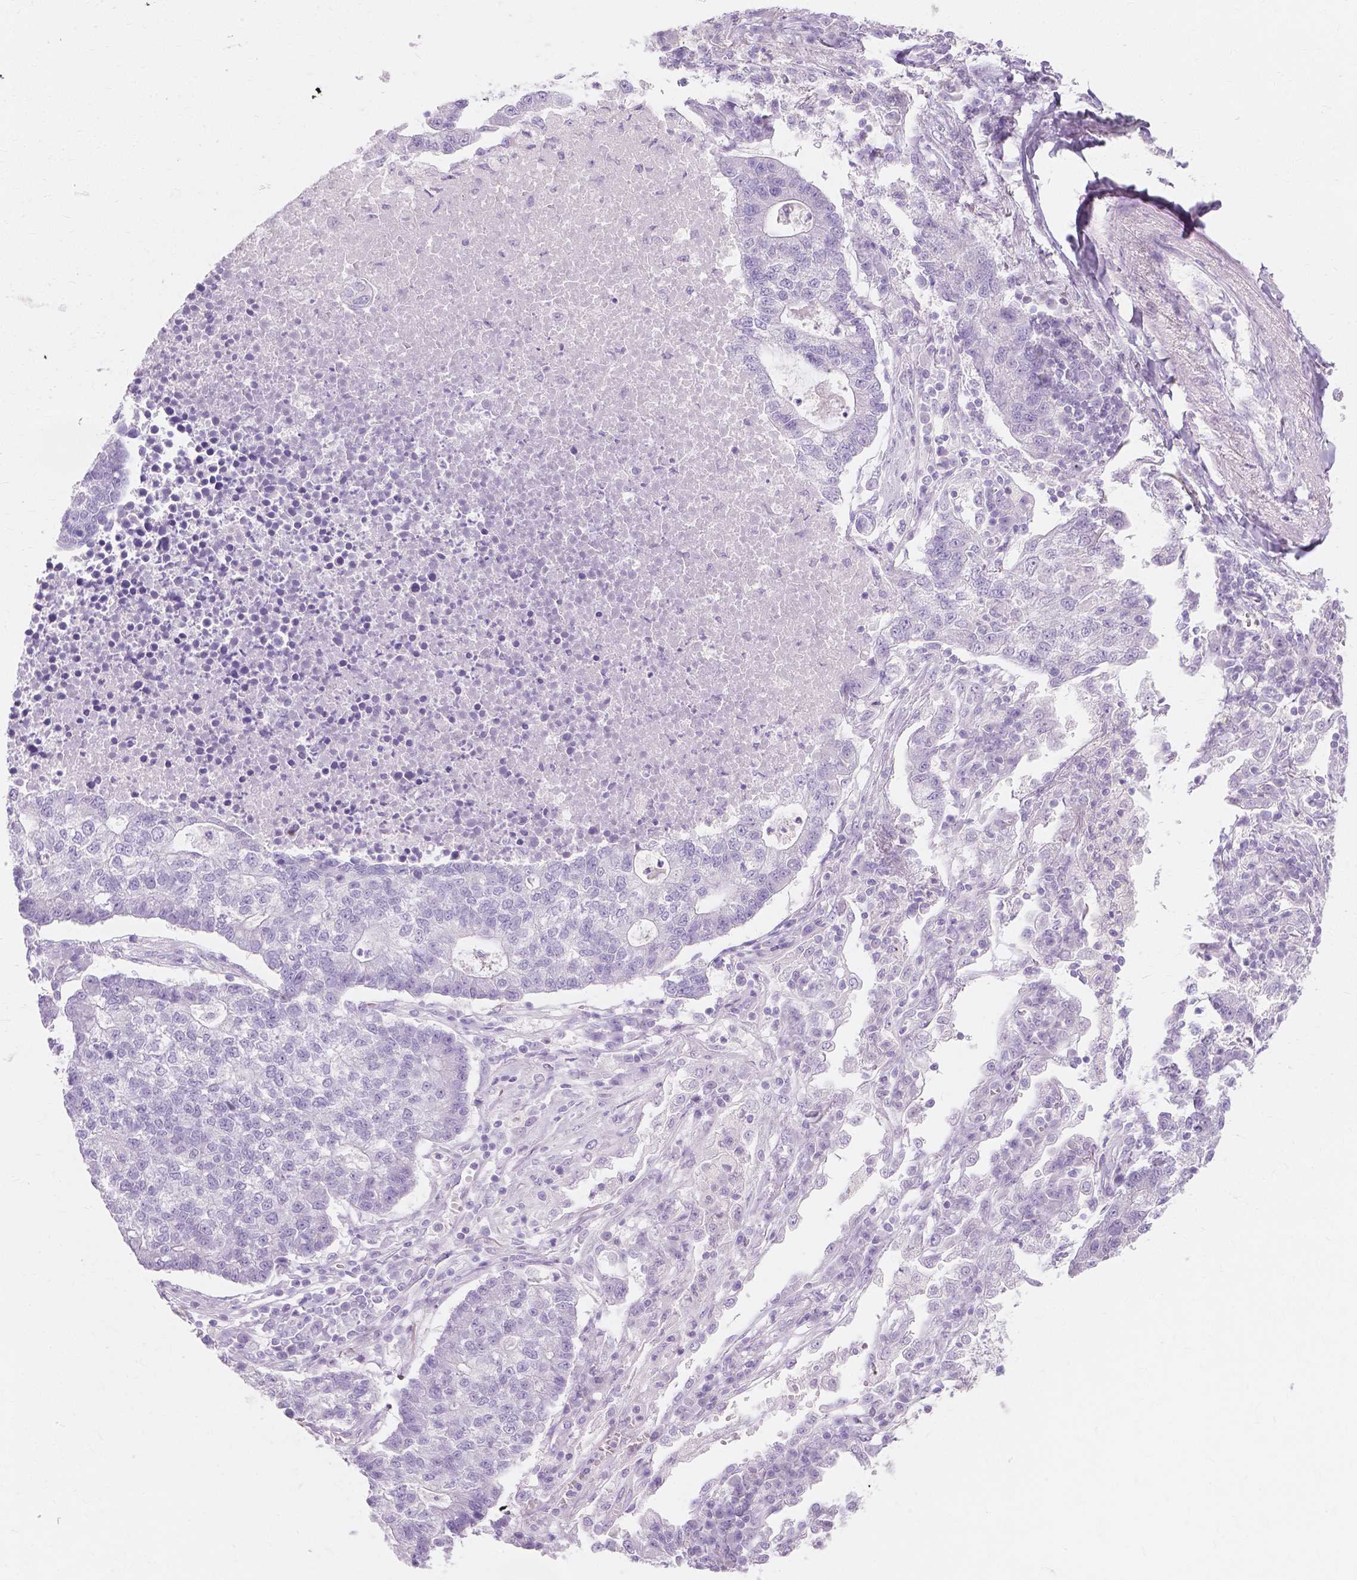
{"staining": {"intensity": "negative", "quantity": "none", "location": "none"}, "tissue": "lung cancer", "cell_type": "Tumor cells", "image_type": "cancer", "snomed": [{"axis": "morphology", "description": "Adenocarcinoma, NOS"}, {"axis": "topography", "description": "Lung"}], "caption": "Tumor cells are negative for brown protein staining in lung adenocarcinoma.", "gene": "MUC12", "patient": {"sex": "male", "age": 57}}